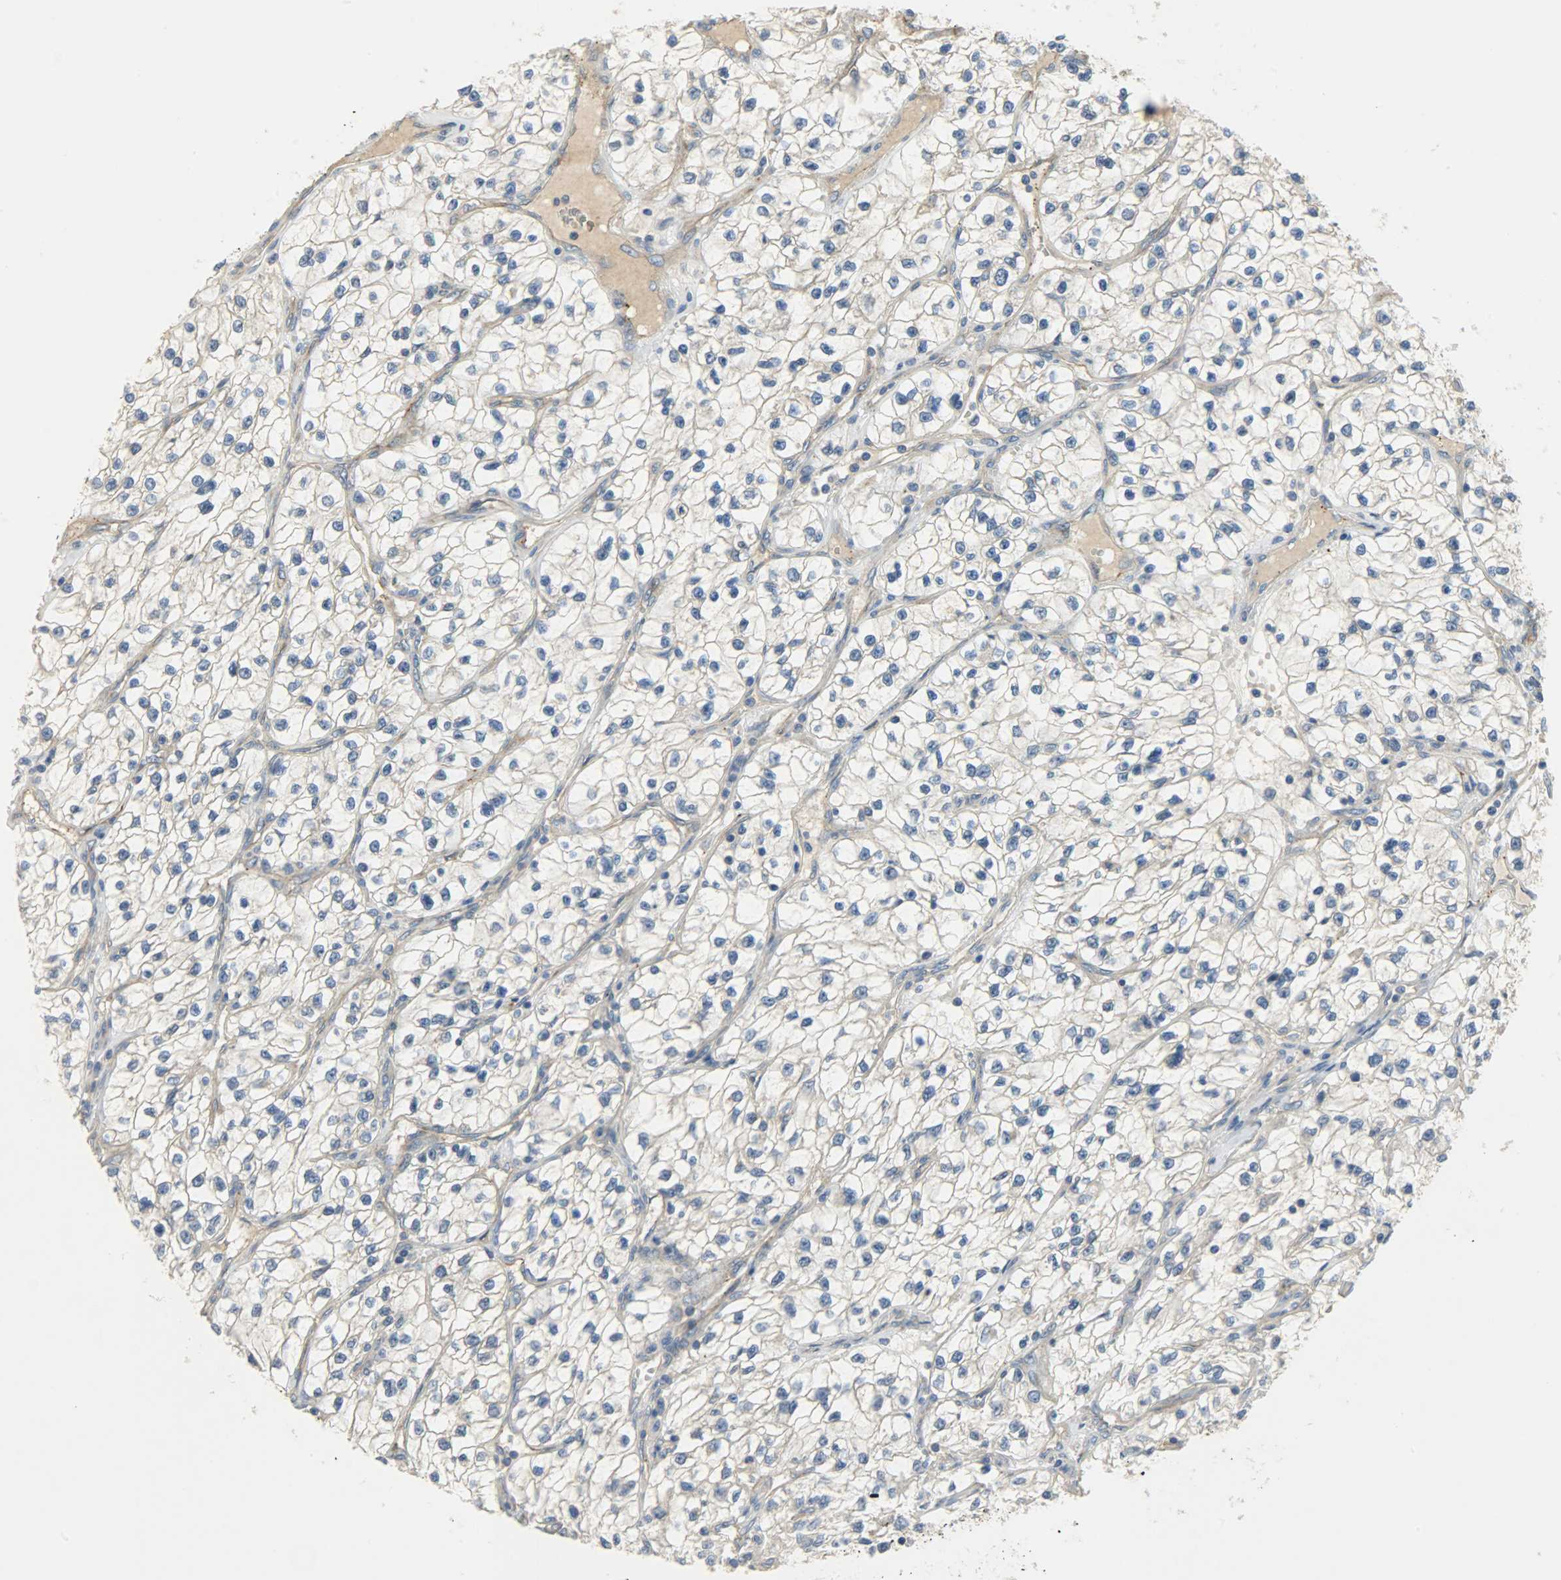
{"staining": {"intensity": "weak", "quantity": "<25%", "location": "cytoplasmic/membranous"}, "tissue": "renal cancer", "cell_type": "Tumor cells", "image_type": "cancer", "snomed": [{"axis": "morphology", "description": "Adenocarcinoma, NOS"}, {"axis": "topography", "description": "Kidney"}], "caption": "Immunohistochemistry (IHC) image of neoplastic tissue: adenocarcinoma (renal) stained with DAB displays no significant protein expression in tumor cells.", "gene": "KIAA1217", "patient": {"sex": "female", "age": 57}}